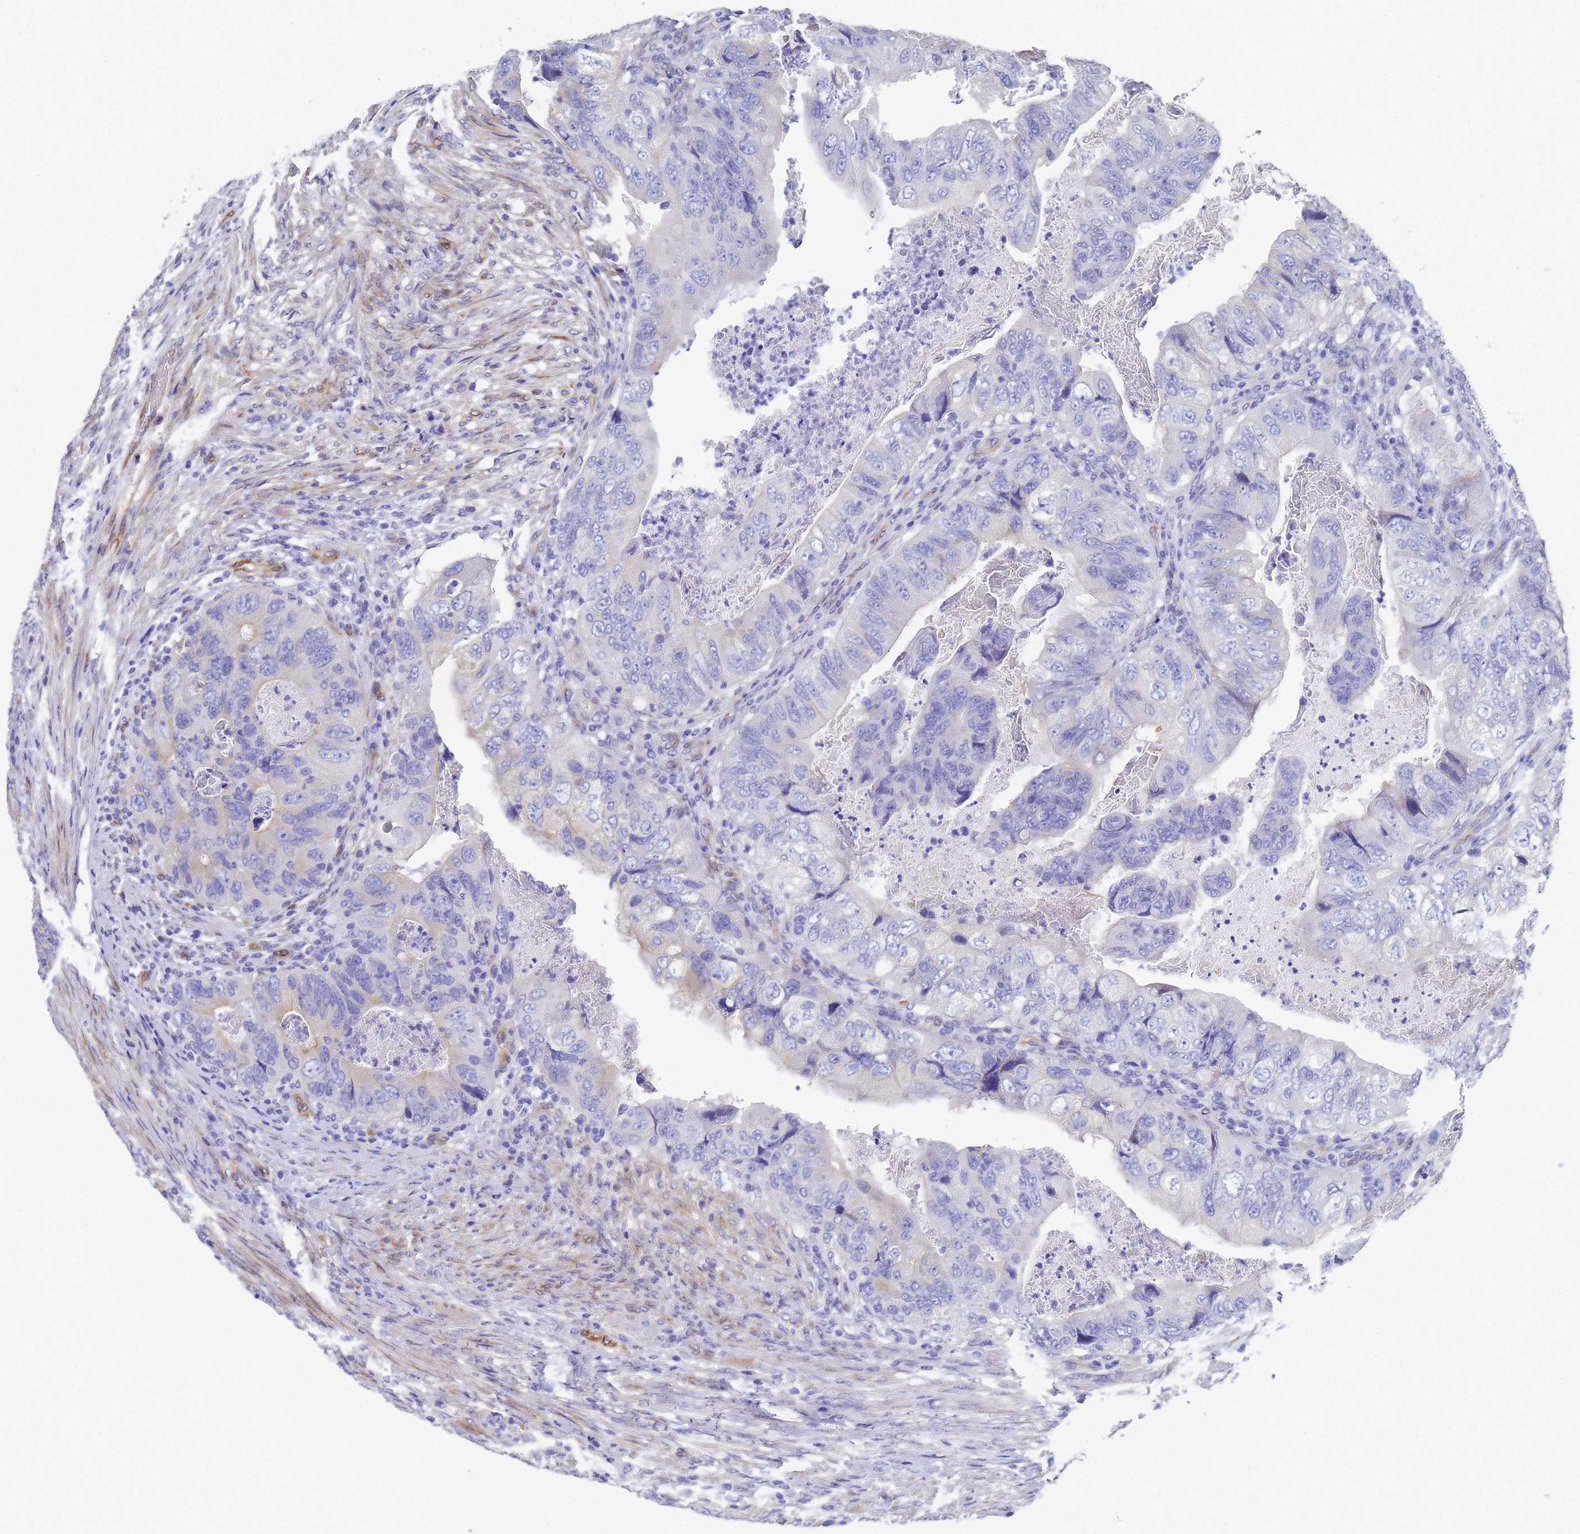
{"staining": {"intensity": "negative", "quantity": "none", "location": "none"}, "tissue": "colorectal cancer", "cell_type": "Tumor cells", "image_type": "cancer", "snomed": [{"axis": "morphology", "description": "Adenocarcinoma, NOS"}, {"axis": "topography", "description": "Rectum"}], "caption": "The image exhibits no staining of tumor cells in colorectal adenocarcinoma.", "gene": "TUBB1", "patient": {"sex": "male", "age": 63}}